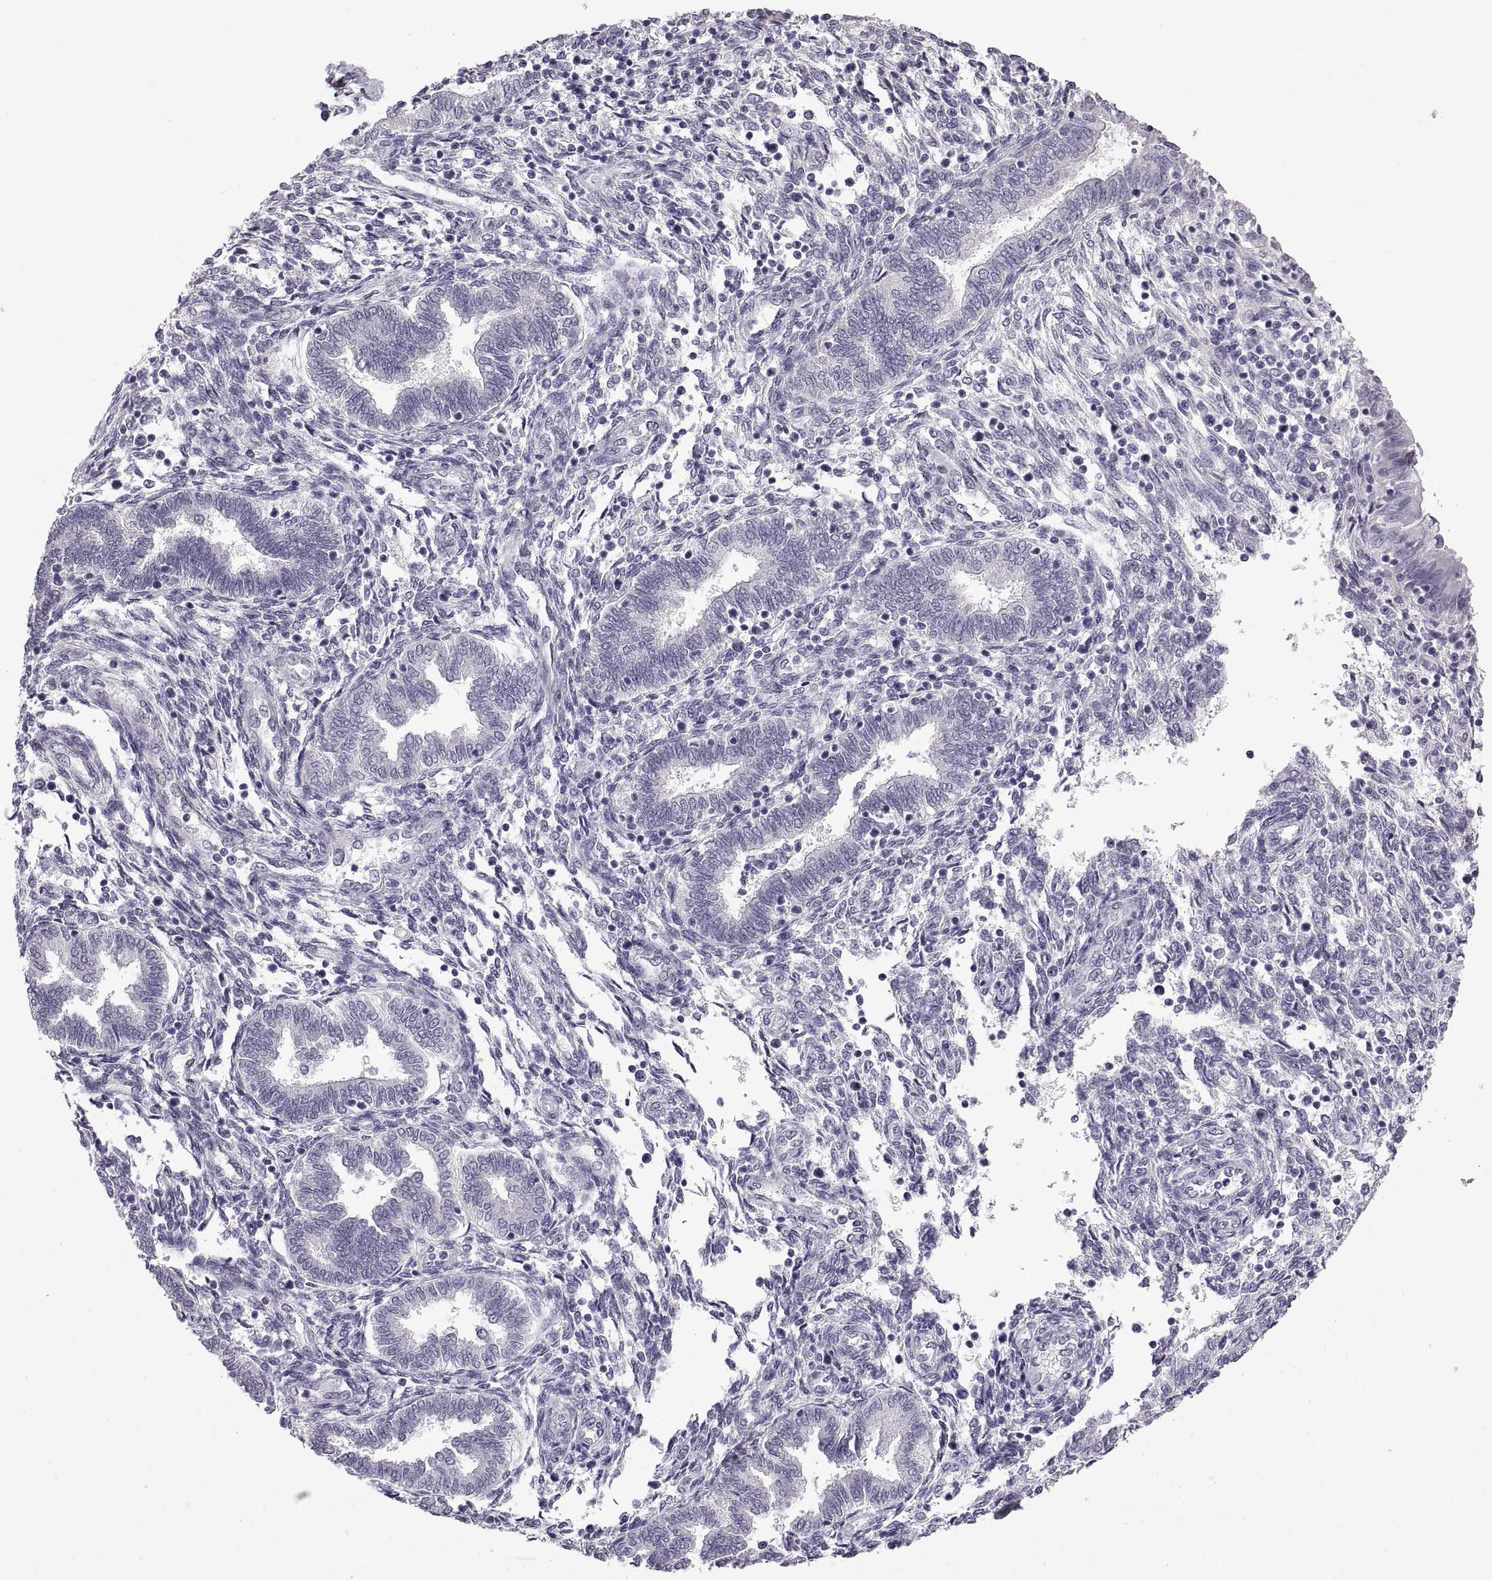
{"staining": {"intensity": "negative", "quantity": "none", "location": "none"}, "tissue": "endometrium", "cell_type": "Cells in endometrial stroma", "image_type": "normal", "snomed": [{"axis": "morphology", "description": "Normal tissue, NOS"}, {"axis": "topography", "description": "Endometrium"}], "caption": "Immunohistochemical staining of benign human endometrium demonstrates no significant positivity in cells in endometrial stroma. (DAB (3,3'-diaminobenzidine) immunohistochemistry (IHC) visualized using brightfield microscopy, high magnification).", "gene": "FAM170A", "patient": {"sex": "female", "age": 42}}